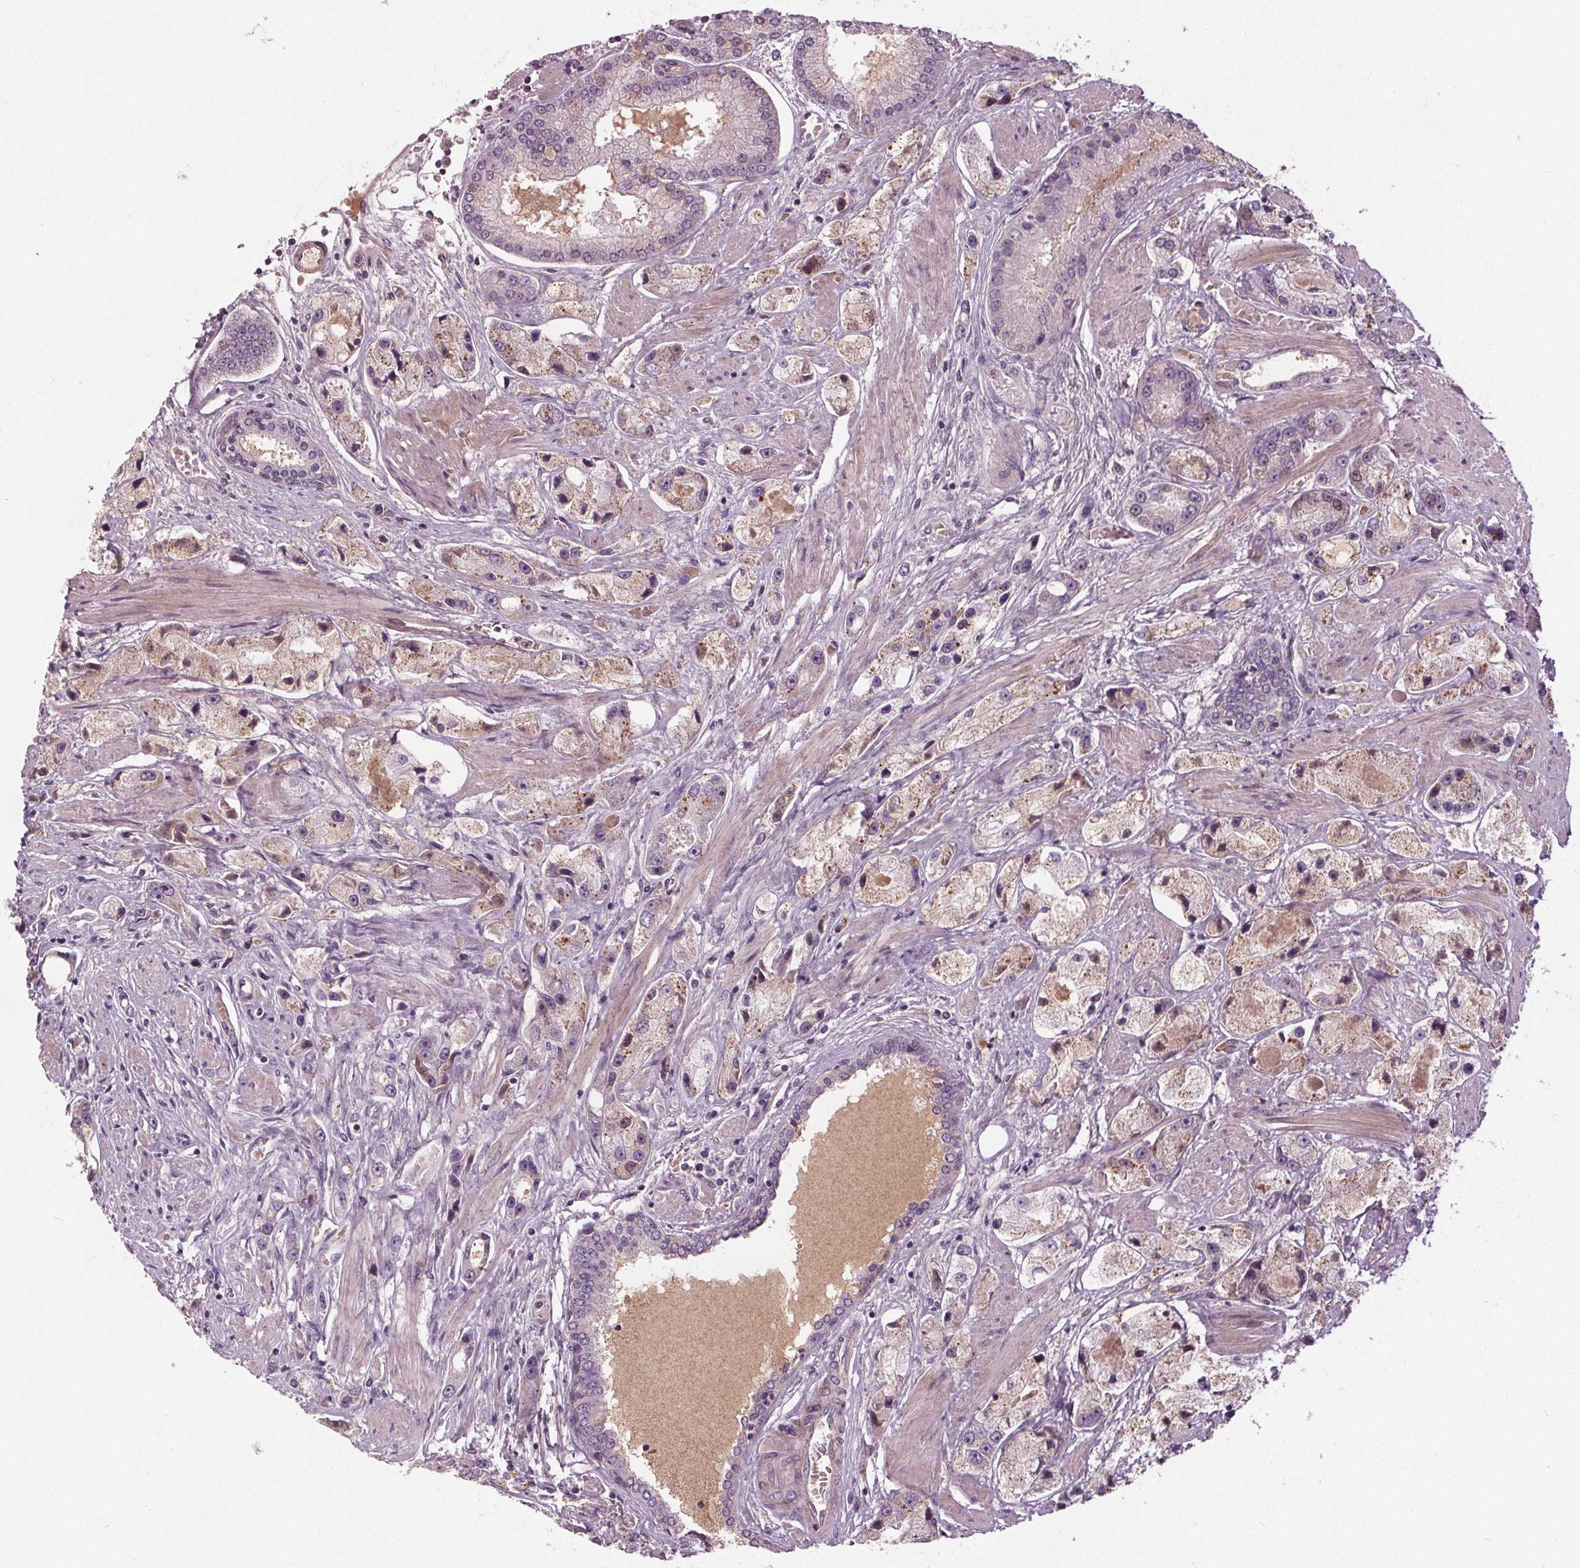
{"staining": {"intensity": "weak", "quantity": "<25%", "location": "cytoplasmic/membranous"}, "tissue": "prostate cancer", "cell_type": "Tumor cells", "image_type": "cancer", "snomed": [{"axis": "morphology", "description": "Adenocarcinoma, High grade"}, {"axis": "topography", "description": "Prostate"}], "caption": "IHC of prostate cancer (high-grade adenocarcinoma) exhibits no expression in tumor cells. Brightfield microscopy of IHC stained with DAB (brown) and hematoxylin (blue), captured at high magnification.", "gene": "PDGFD", "patient": {"sex": "male", "age": 67}}